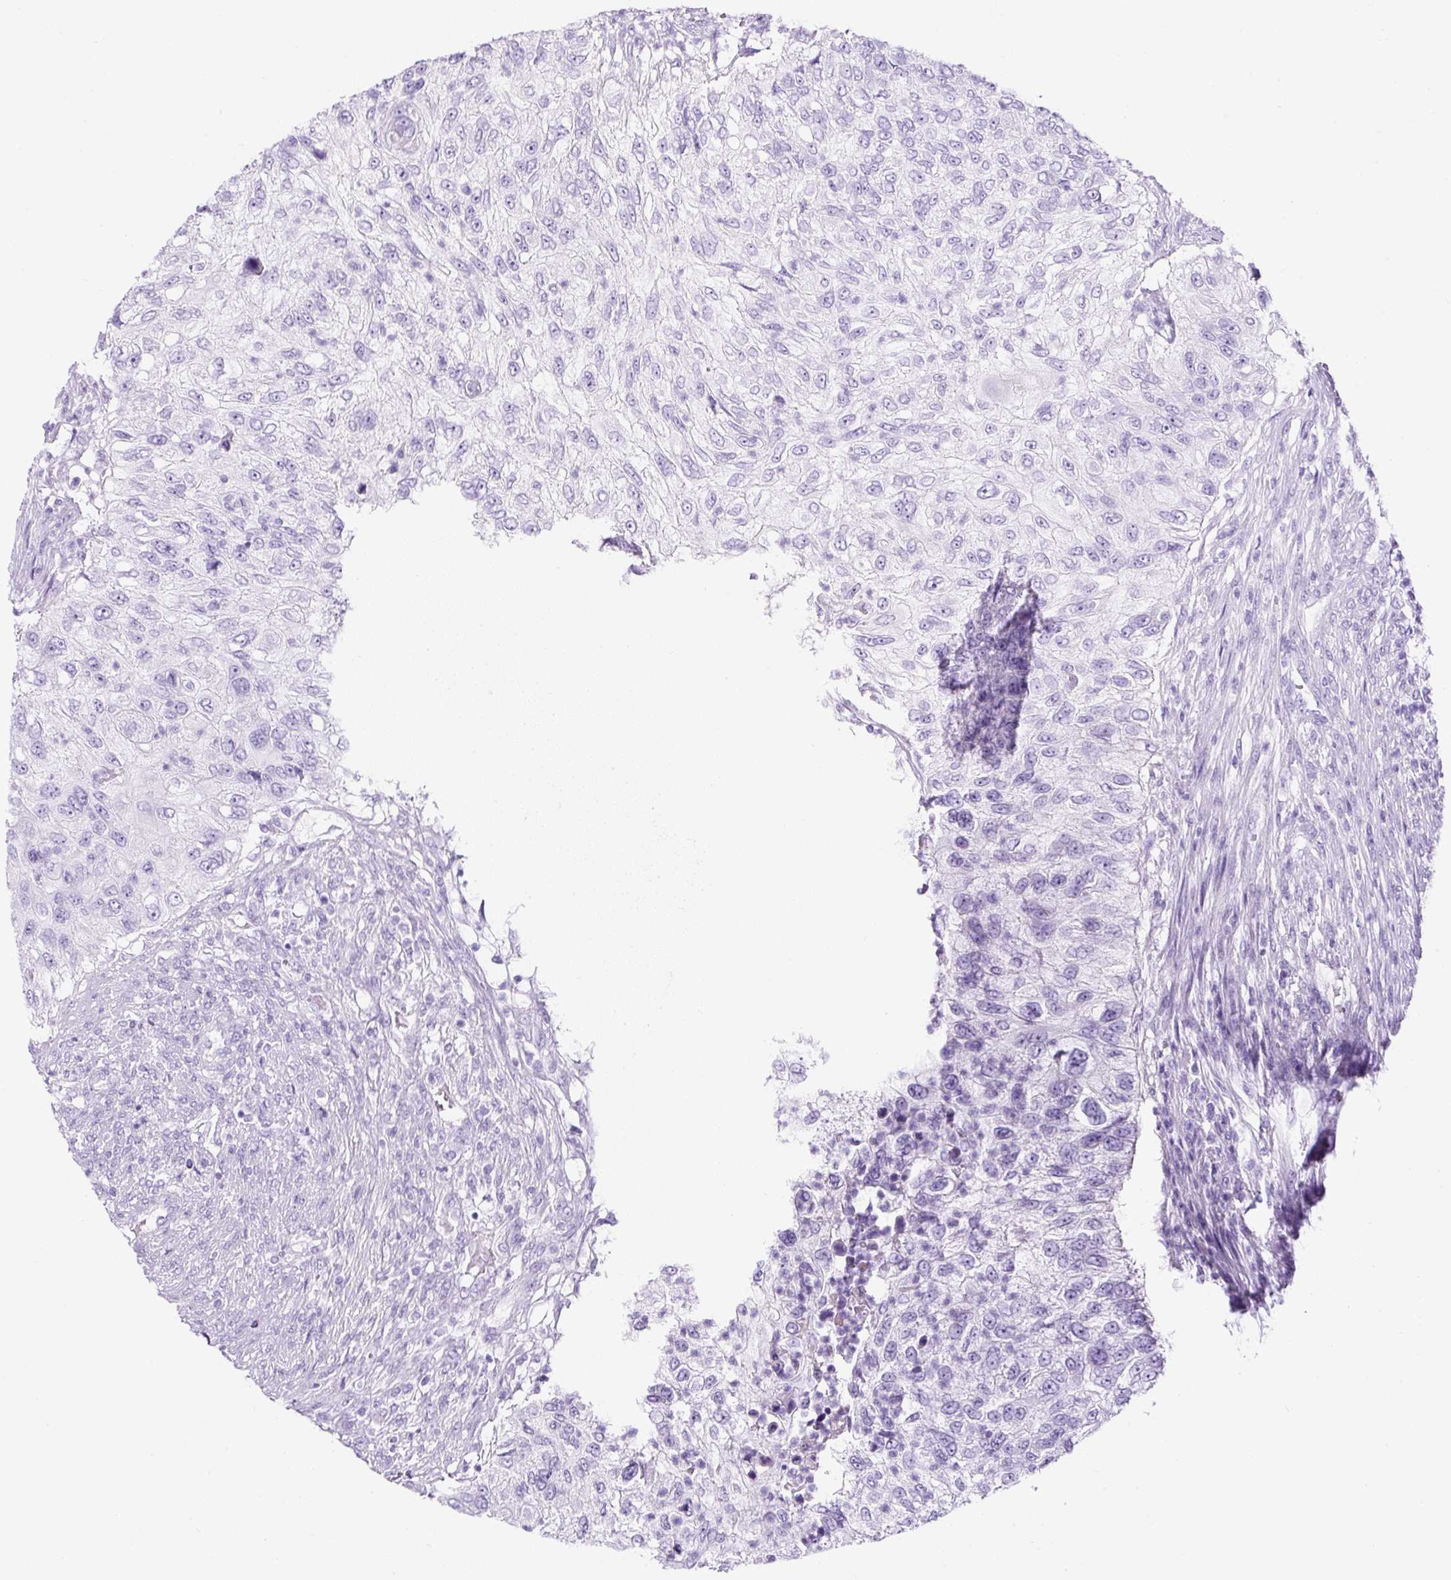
{"staining": {"intensity": "negative", "quantity": "none", "location": "none"}, "tissue": "urothelial cancer", "cell_type": "Tumor cells", "image_type": "cancer", "snomed": [{"axis": "morphology", "description": "Urothelial carcinoma, High grade"}, {"axis": "topography", "description": "Urinary bladder"}], "caption": "The photomicrograph demonstrates no significant positivity in tumor cells of urothelial carcinoma (high-grade). (DAB (3,3'-diaminobenzidine) IHC visualized using brightfield microscopy, high magnification).", "gene": "TMEM200B", "patient": {"sex": "female", "age": 60}}